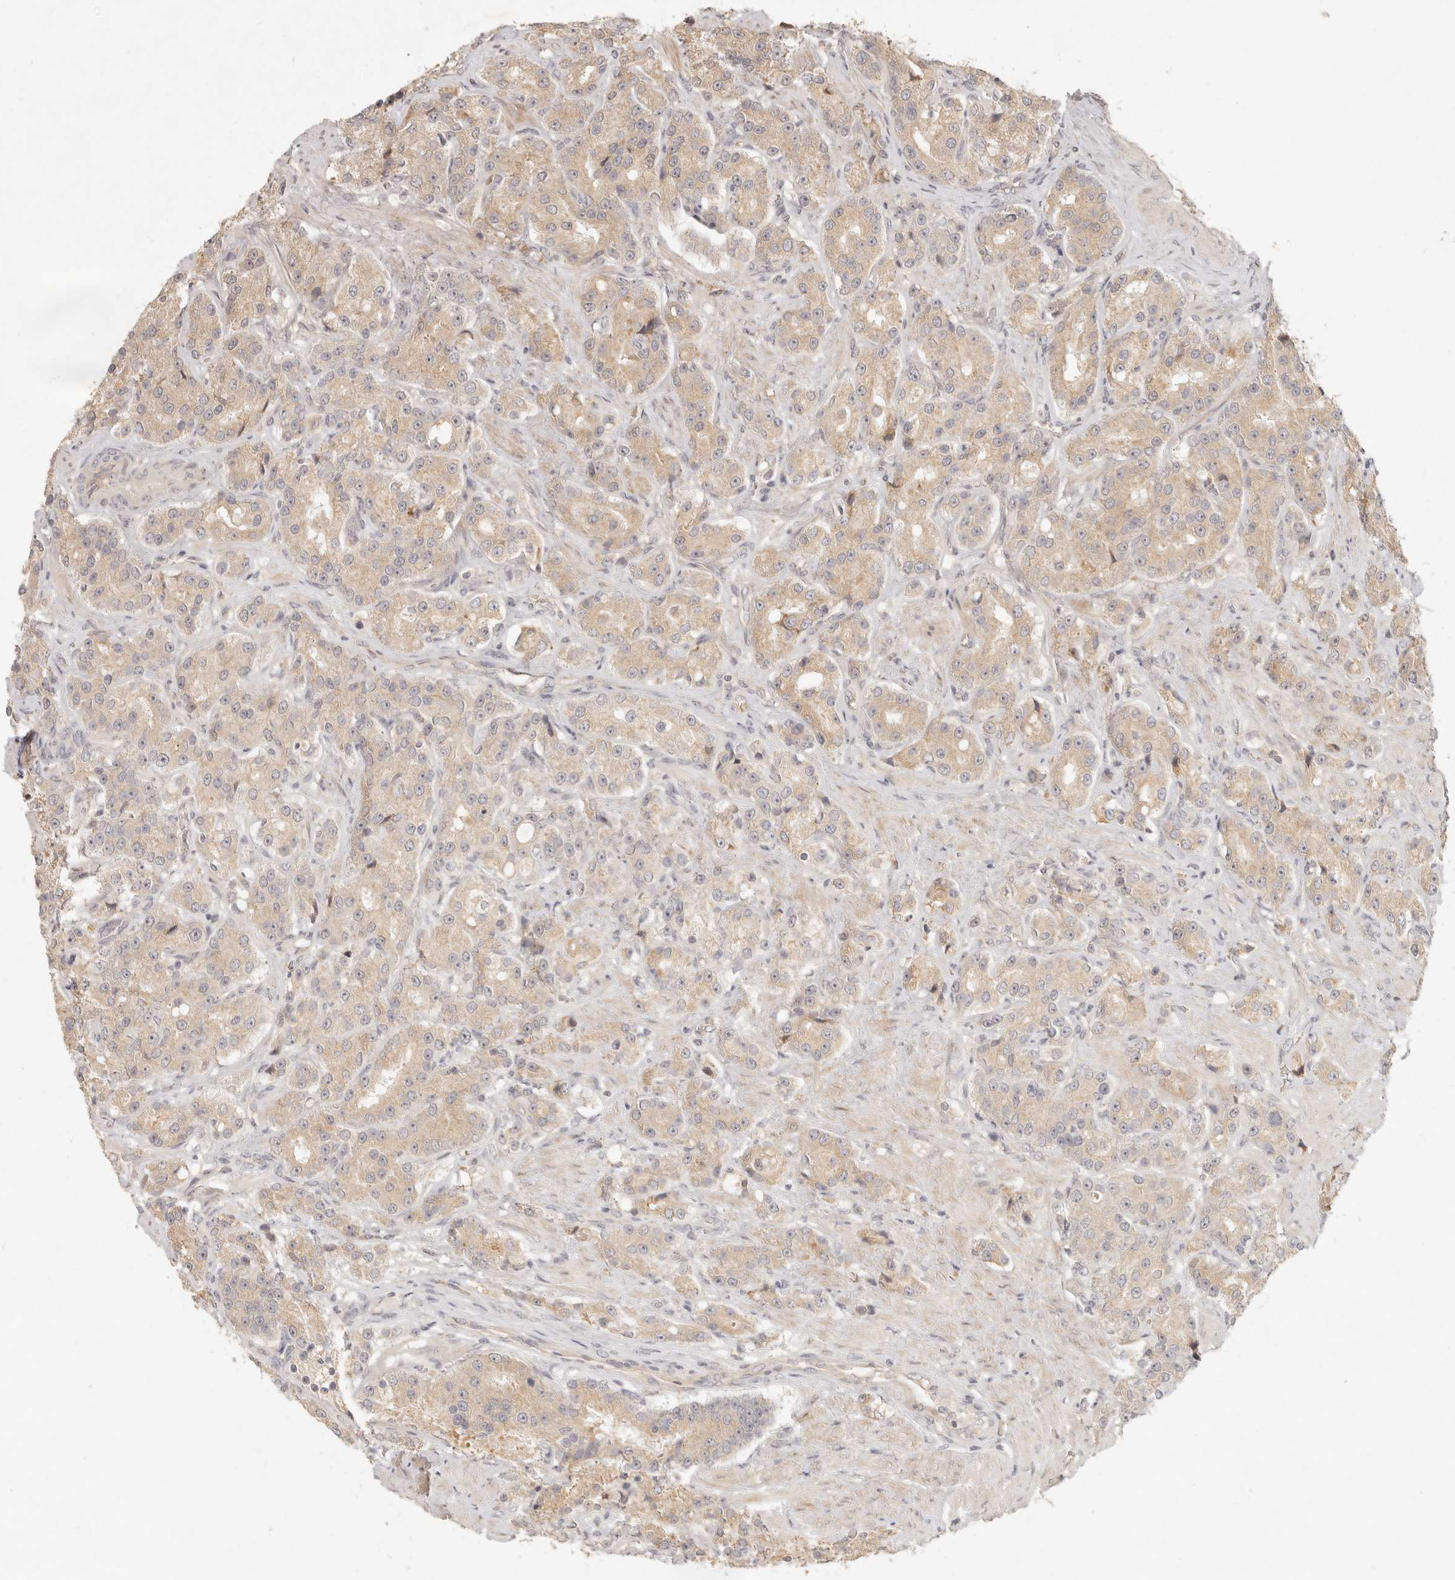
{"staining": {"intensity": "moderate", "quantity": ">75%", "location": "cytoplasmic/membranous"}, "tissue": "prostate cancer", "cell_type": "Tumor cells", "image_type": "cancer", "snomed": [{"axis": "morphology", "description": "Adenocarcinoma, High grade"}, {"axis": "topography", "description": "Prostate"}], "caption": "This photomicrograph demonstrates prostate adenocarcinoma (high-grade) stained with immunohistochemistry (IHC) to label a protein in brown. The cytoplasmic/membranous of tumor cells show moderate positivity for the protein. Nuclei are counter-stained blue.", "gene": "UBXN11", "patient": {"sex": "male", "age": 60}}